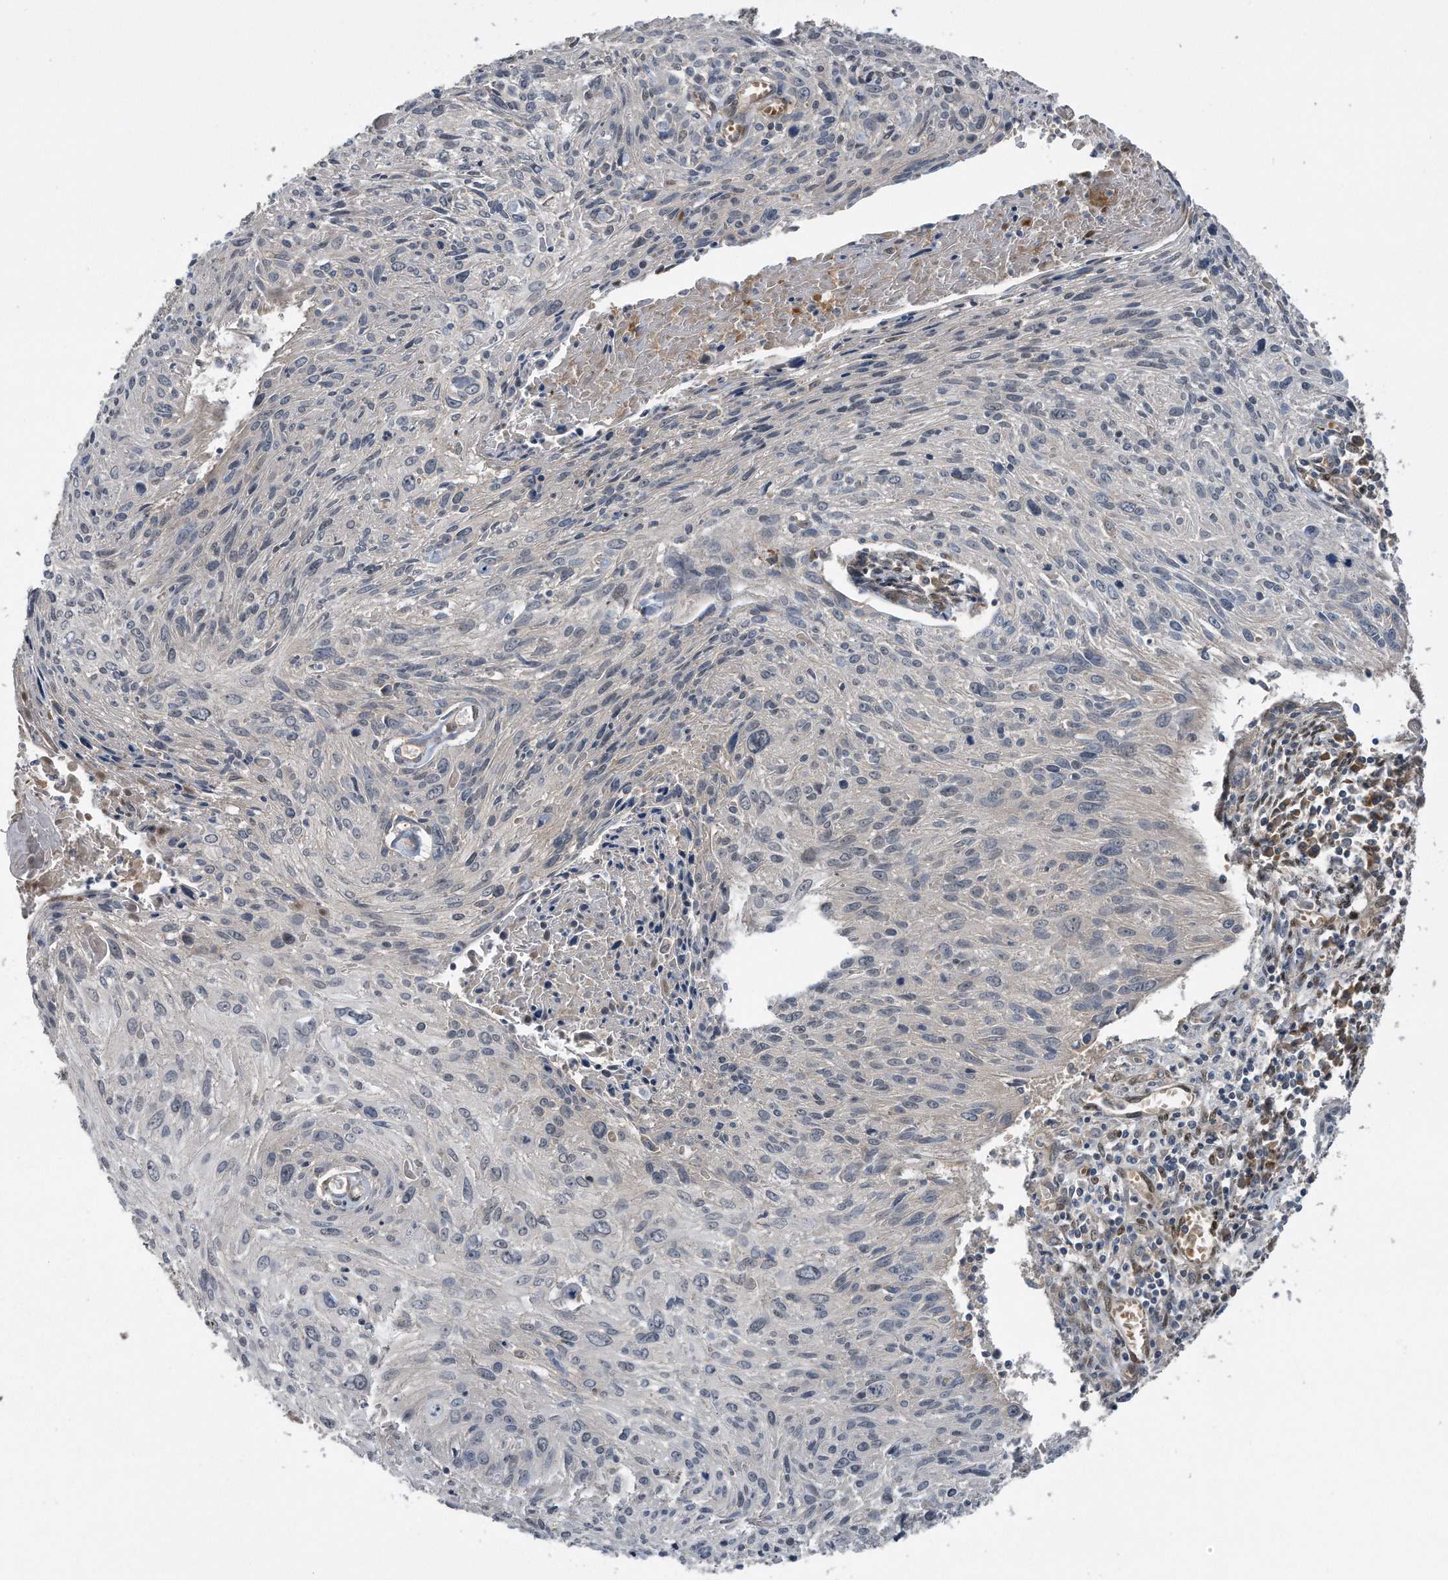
{"staining": {"intensity": "negative", "quantity": "none", "location": "none"}, "tissue": "cervical cancer", "cell_type": "Tumor cells", "image_type": "cancer", "snomed": [{"axis": "morphology", "description": "Squamous cell carcinoma, NOS"}, {"axis": "topography", "description": "Cervix"}], "caption": "The image shows no staining of tumor cells in cervical cancer (squamous cell carcinoma).", "gene": "ZNF79", "patient": {"sex": "female", "age": 51}}